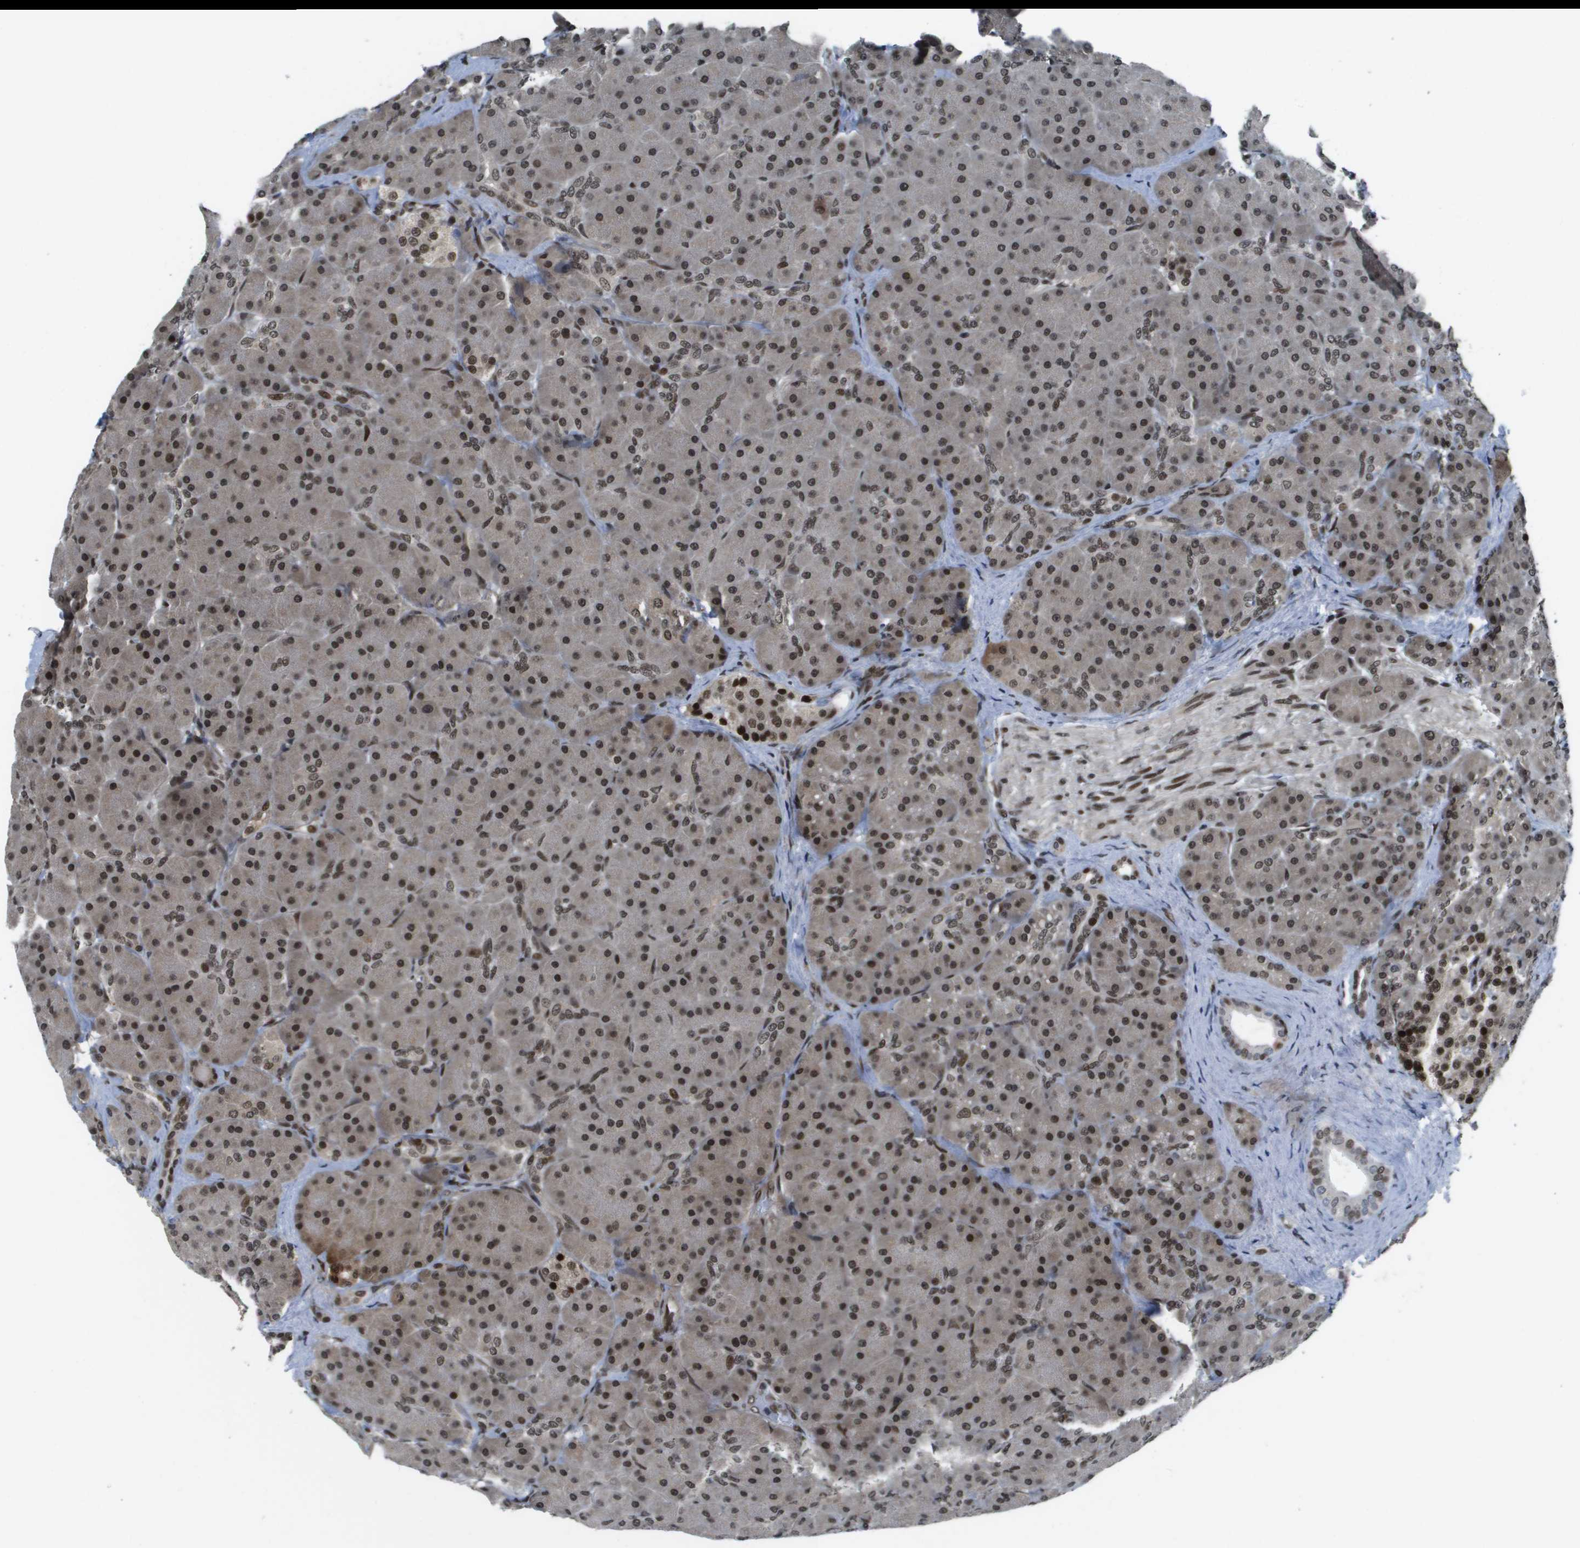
{"staining": {"intensity": "strong", "quantity": ">75%", "location": "cytoplasmic/membranous,nuclear"}, "tissue": "pancreas", "cell_type": "Exocrine glandular cells", "image_type": "normal", "snomed": [{"axis": "morphology", "description": "Normal tissue, NOS"}, {"axis": "topography", "description": "Pancreas"}], "caption": "Exocrine glandular cells display high levels of strong cytoplasmic/membranous,nuclear expression in approximately >75% of cells in normal human pancreas.", "gene": "RECQL4", "patient": {"sex": "male", "age": 66}}